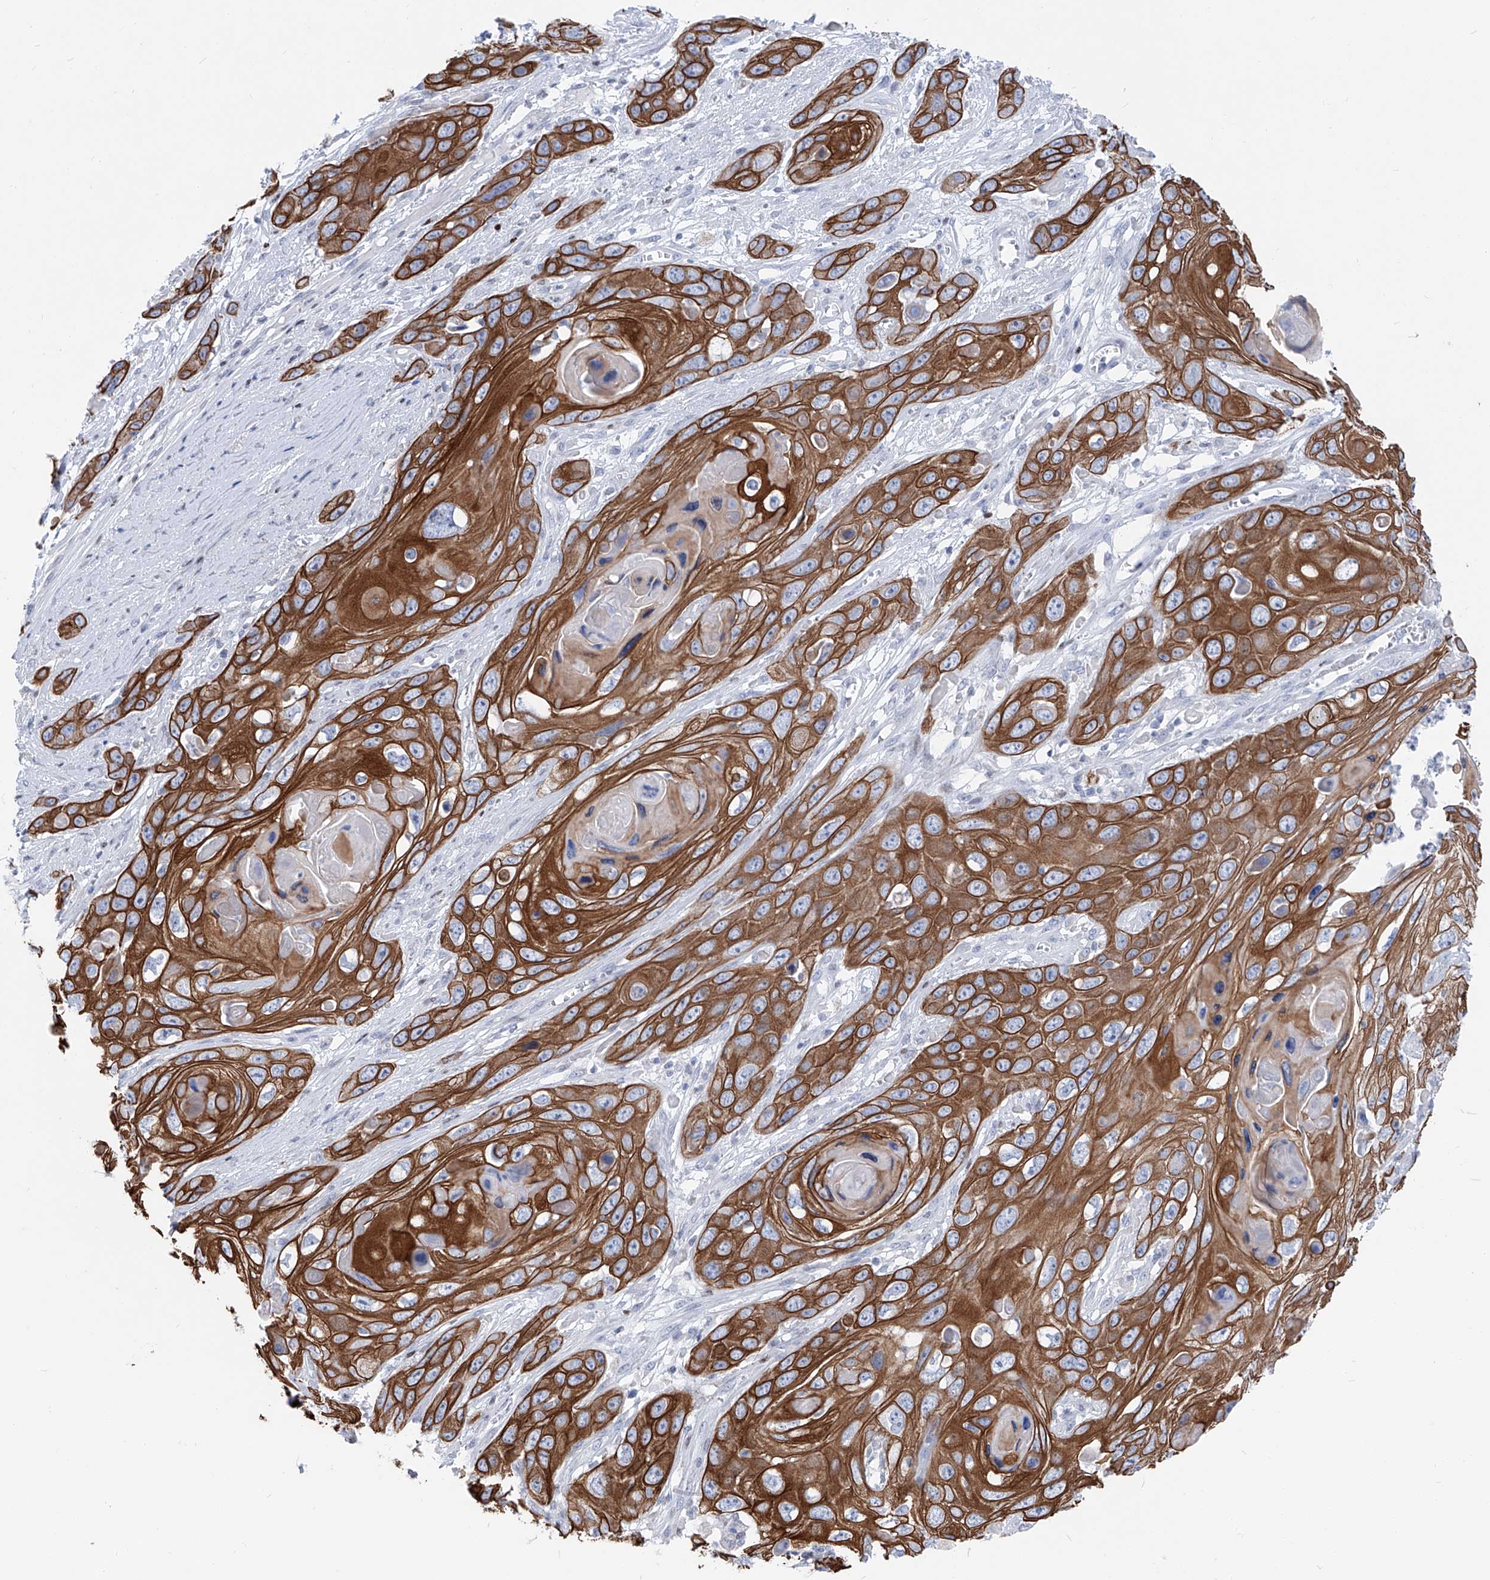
{"staining": {"intensity": "strong", "quantity": ">75%", "location": "cytoplasmic/membranous"}, "tissue": "skin cancer", "cell_type": "Tumor cells", "image_type": "cancer", "snomed": [{"axis": "morphology", "description": "Squamous cell carcinoma, NOS"}, {"axis": "topography", "description": "Skin"}], "caption": "Tumor cells demonstrate high levels of strong cytoplasmic/membranous staining in approximately >75% of cells in skin cancer (squamous cell carcinoma).", "gene": "FRS3", "patient": {"sex": "male", "age": 55}}